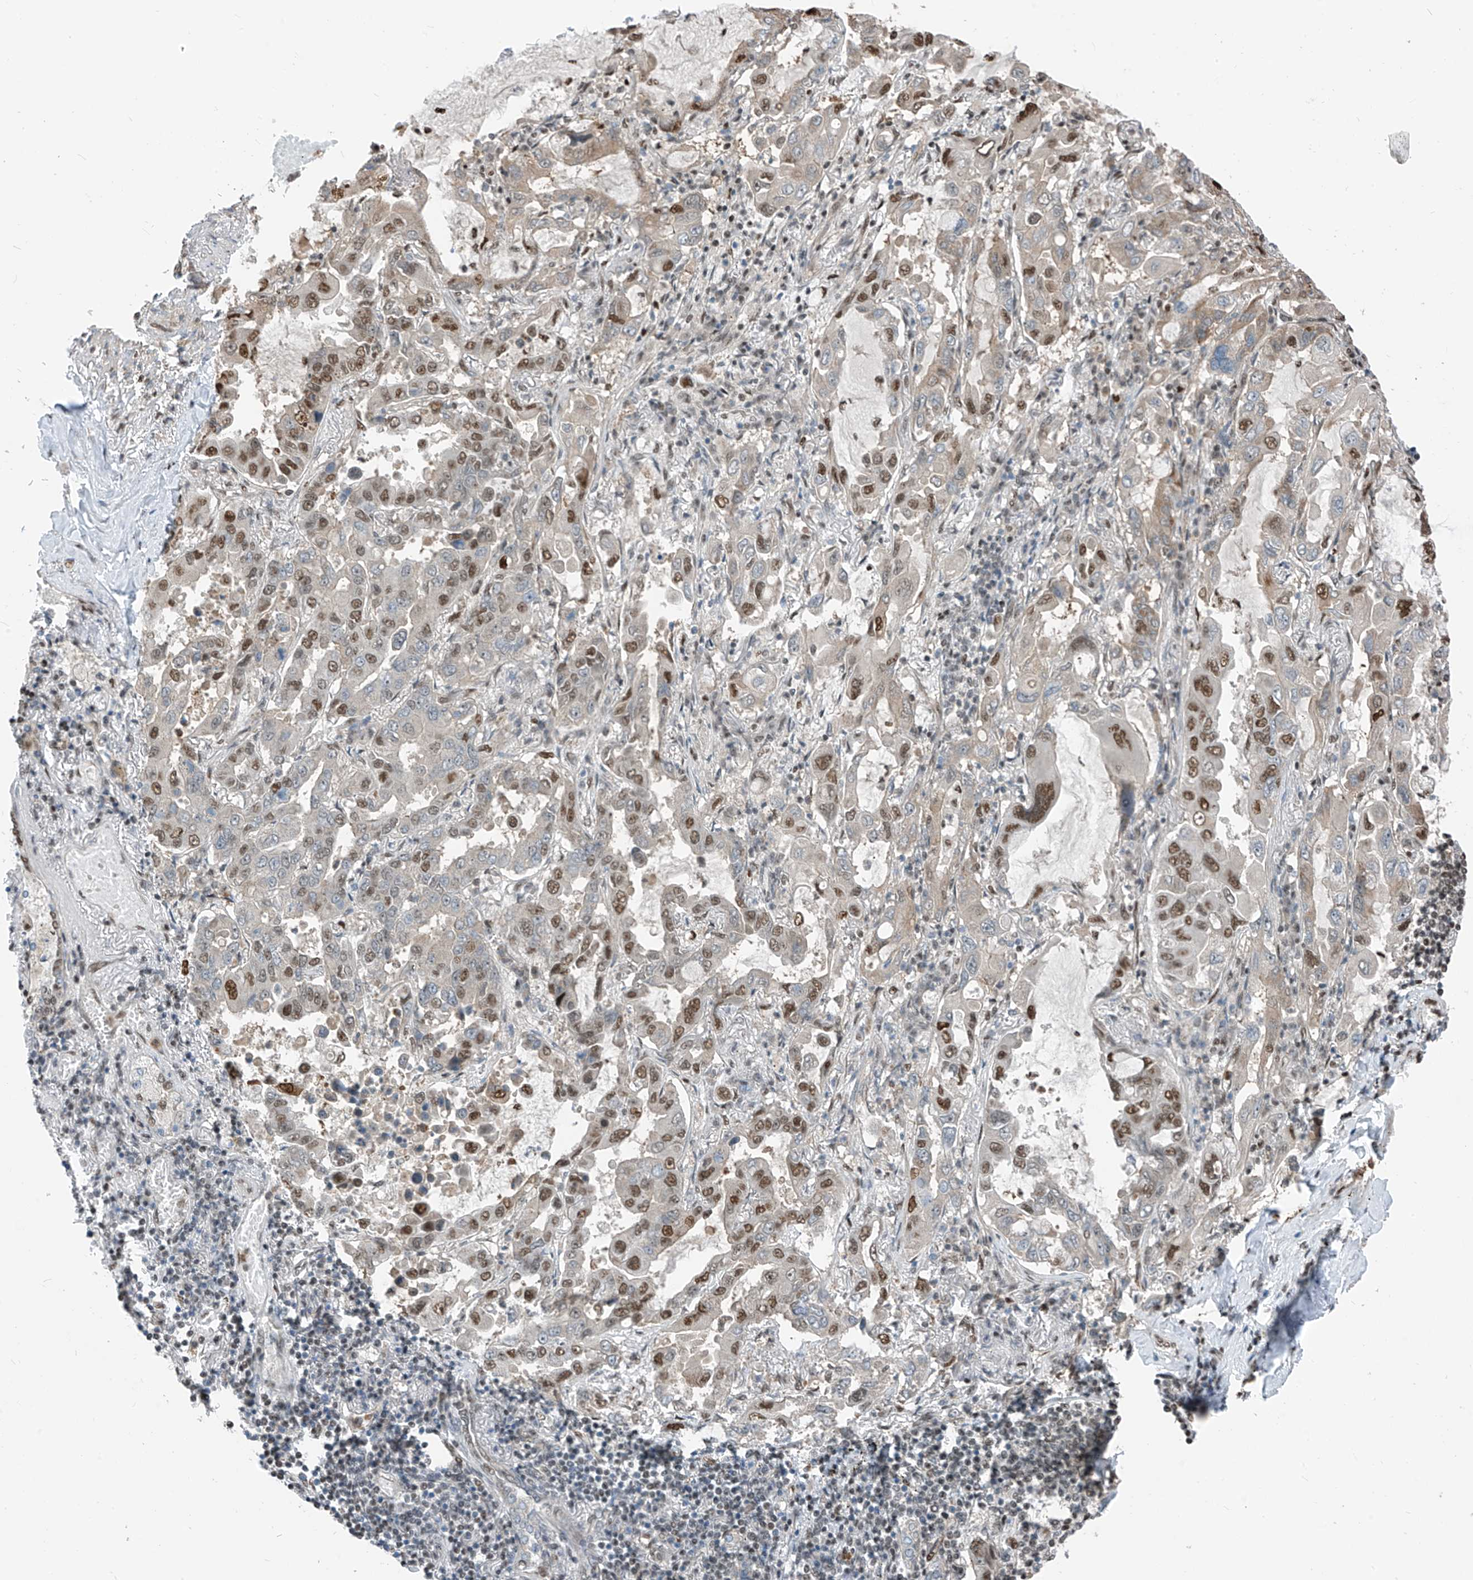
{"staining": {"intensity": "moderate", "quantity": ">75%", "location": "nuclear"}, "tissue": "lung cancer", "cell_type": "Tumor cells", "image_type": "cancer", "snomed": [{"axis": "morphology", "description": "Adenocarcinoma, NOS"}, {"axis": "topography", "description": "Lung"}], "caption": "Tumor cells reveal moderate nuclear positivity in approximately >75% of cells in lung cancer.", "gene": "RBP7", "patient": {"sex": "male", "age": 64}}